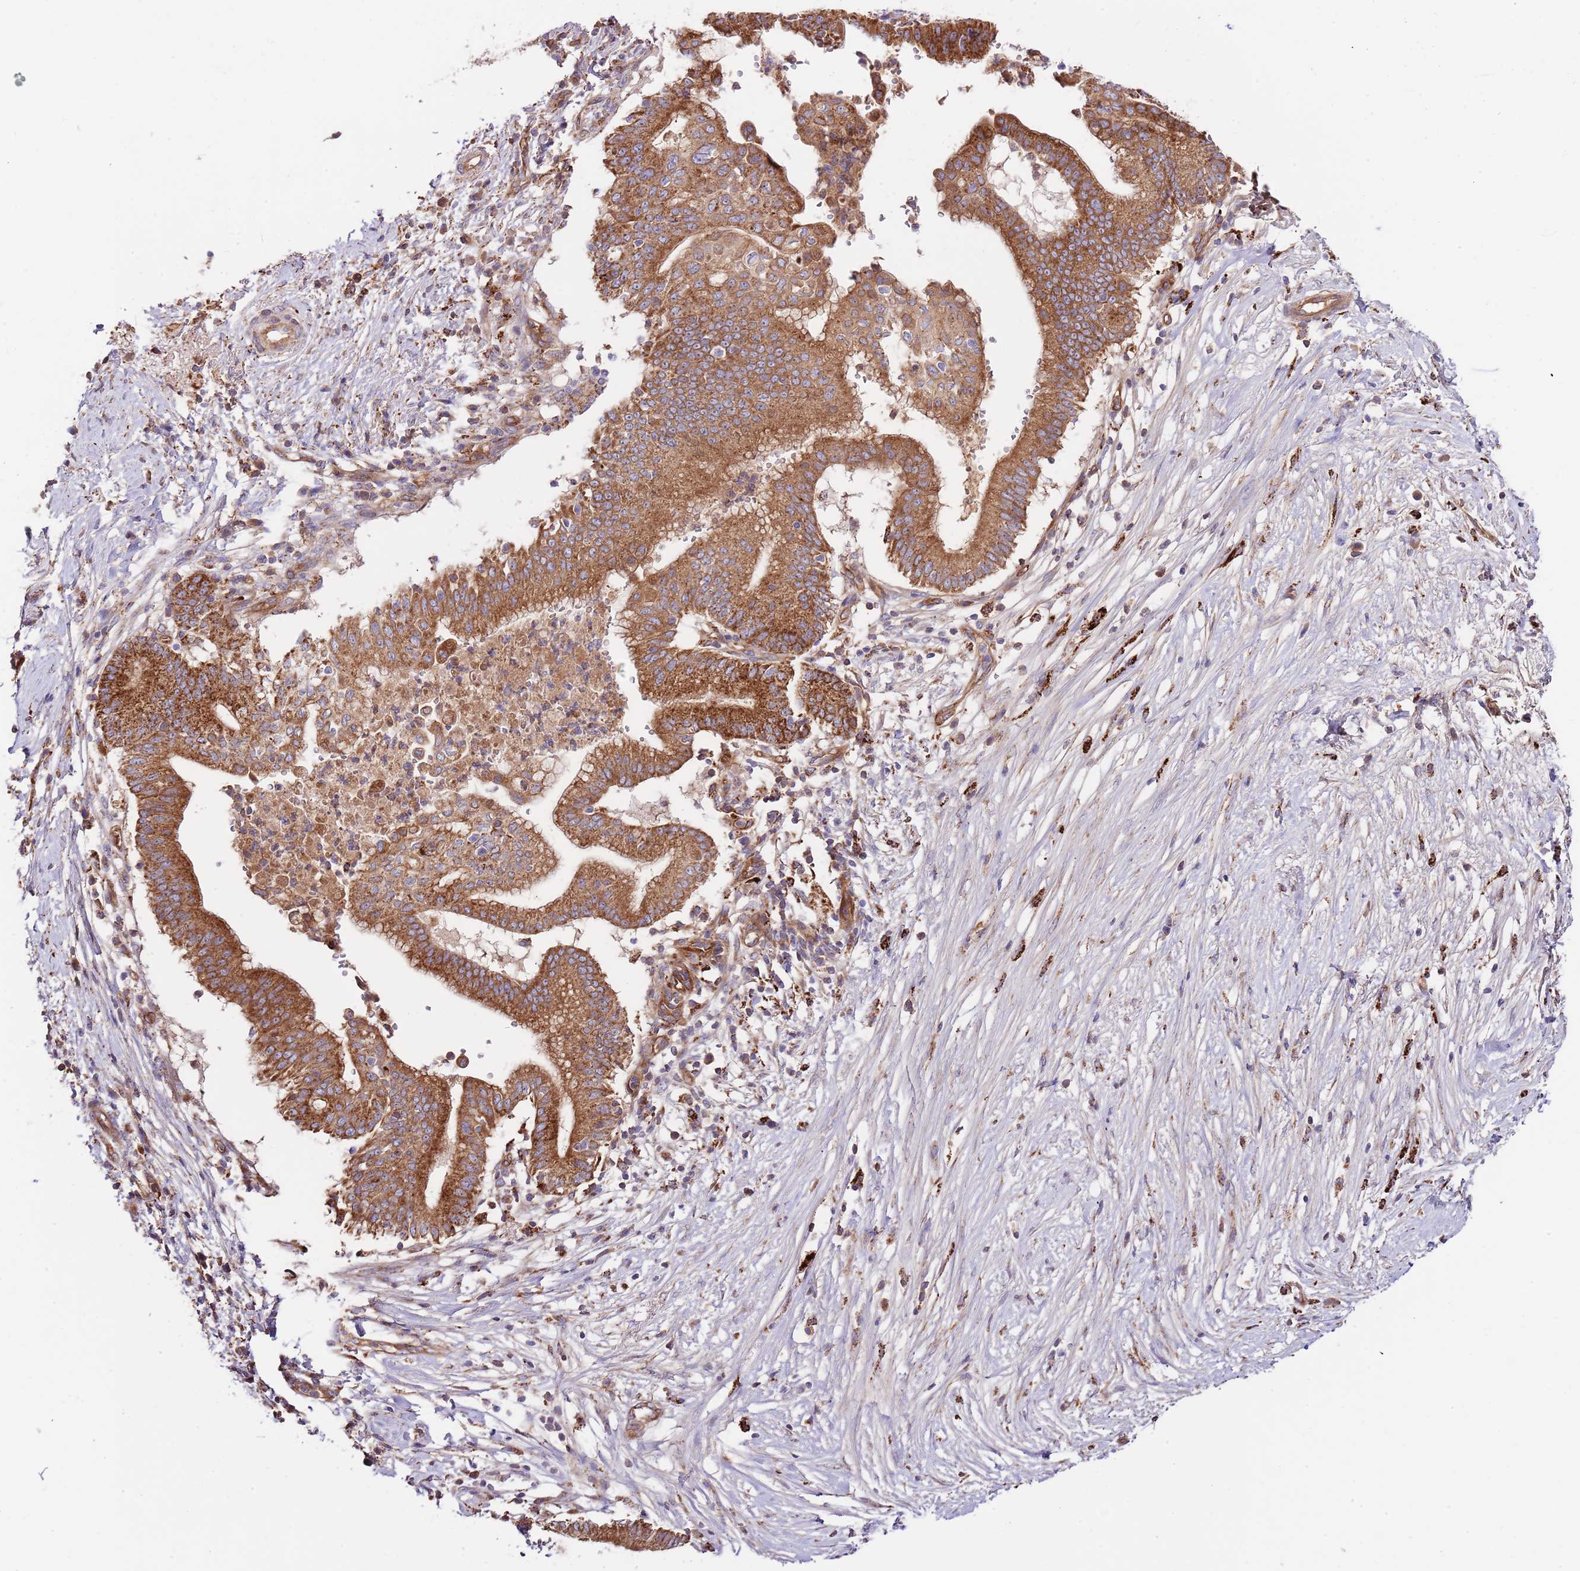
{"staining": {"intensity": "strong", "quantity": ">75%", "location": "cytoplasmic/membranous"}, "tissue": "pancreatic cancer", "cell_type": "Tumor cells", "image_type": "cancer", "snomed": [{"axis": "morphology", "description": "Adenocarcinoma, NOS"}, {"axis": "topography", "description": "Pancreas"}], "caption": "IHC micrograph of human pancreatic cancer stained for a protein (brown), which shows high levels of strong cytoplasmic/membranous staining in about >75% of tumor cells.", "gene": "DOCK6", "patient": {"sex": "male", "age": 68}}